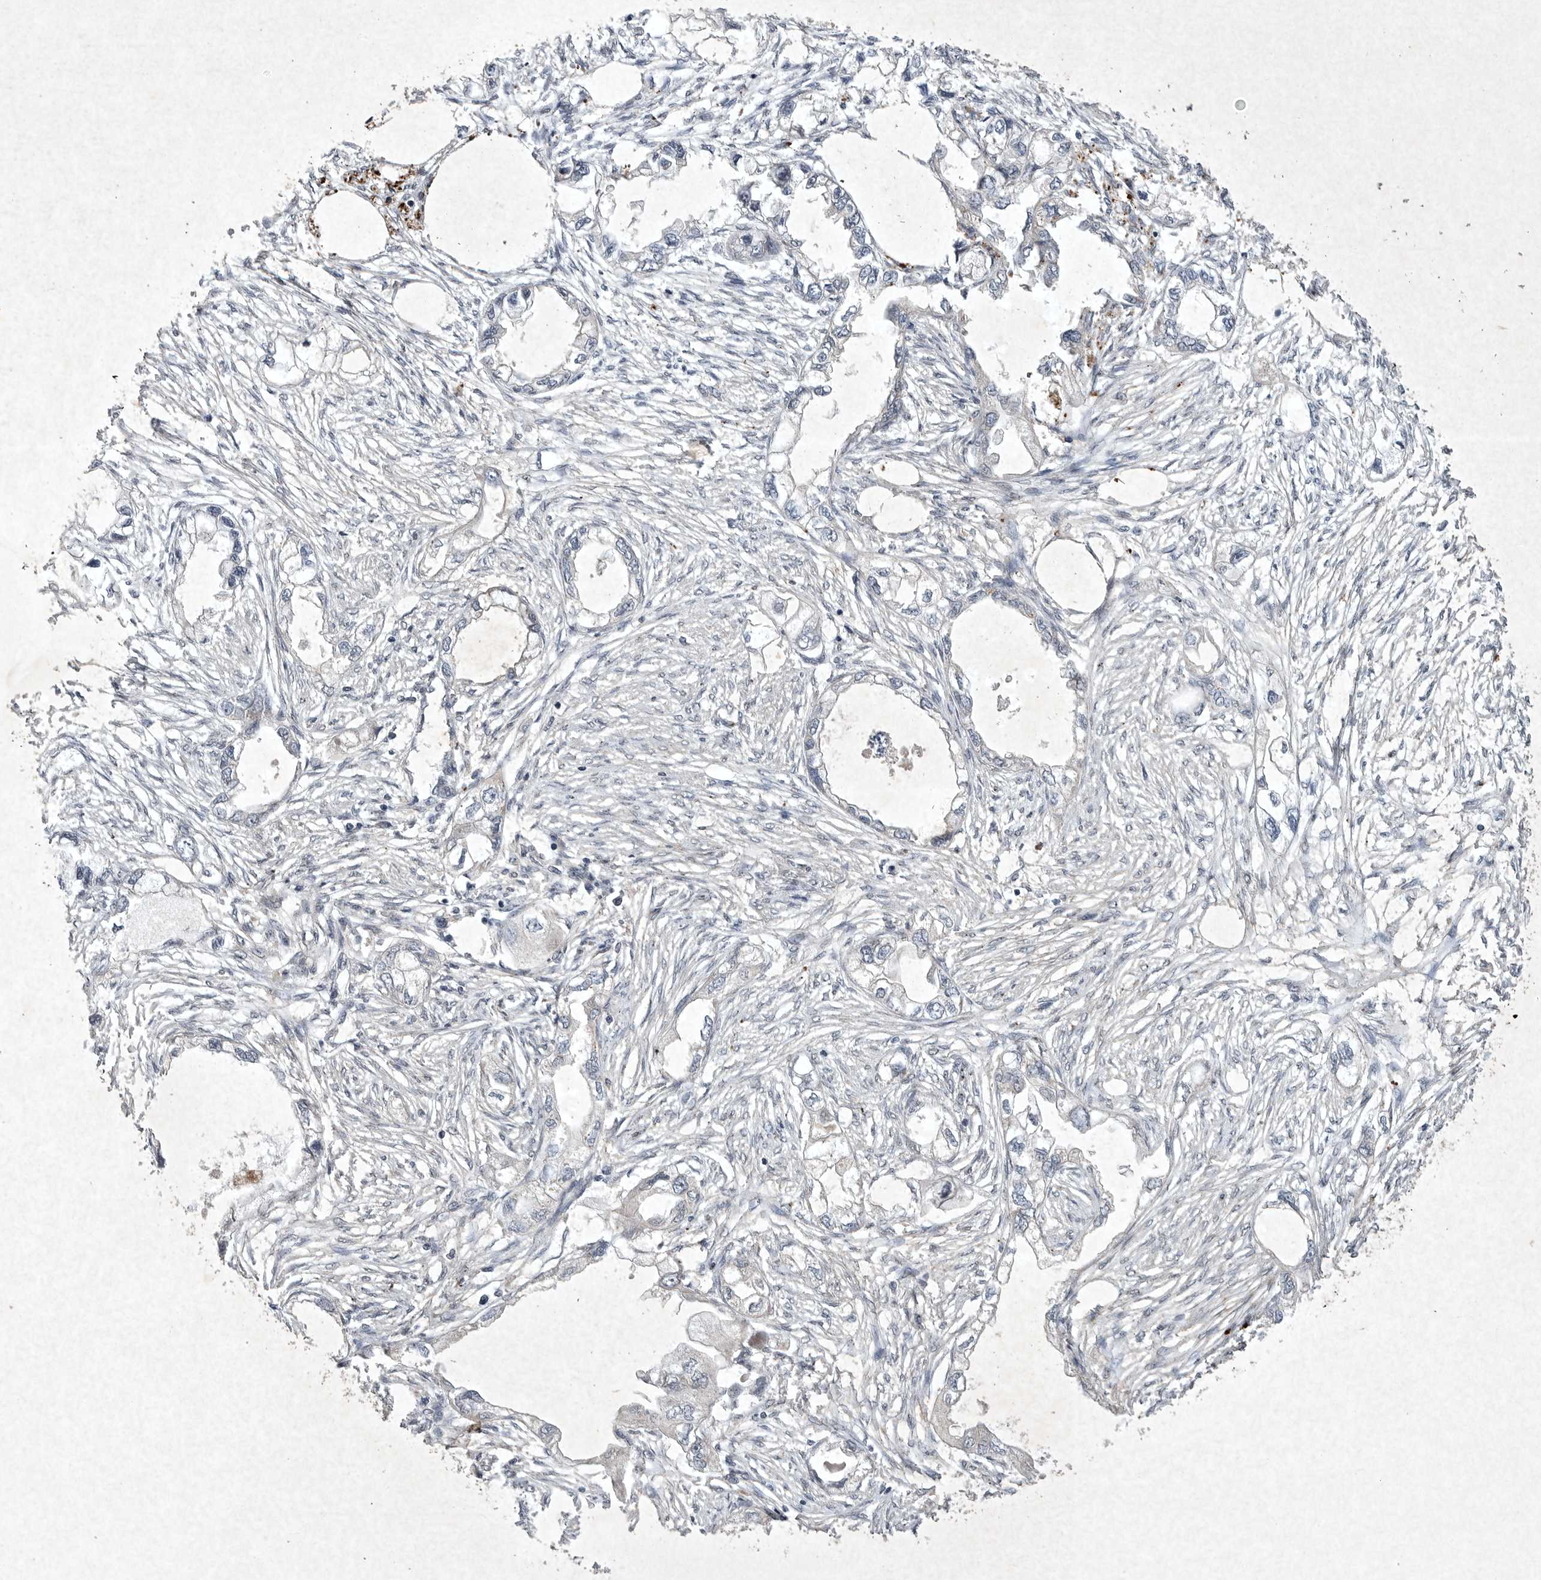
{"staining": {"intensity": "negative", "quantity": "none", "location": "none"}, "tissue": "endometrial cancer", "cell_type": "Tumor cells", "image_type": "cancer", "snomed": [{"axis": "morphology", "description": "Adenocarcinoma, NOS"}, {"axis": "morphology", "description": "Adenocarcinoma, metastatic, NOS"}, {"axis": "topography", "description": "Adipose tissue"}, {"axis": "topography", "description": "Endometrium"}], "caption": "Tumor cells are negative for protein expression in human endometrial cancer. (Stains: DAB immunohistochemistry with hematoxylin counter stain, Microscopy: brightfield microscopy at high magnification).", "gene": "DDR1", "patient": {"sex": "female", "age": 67}}